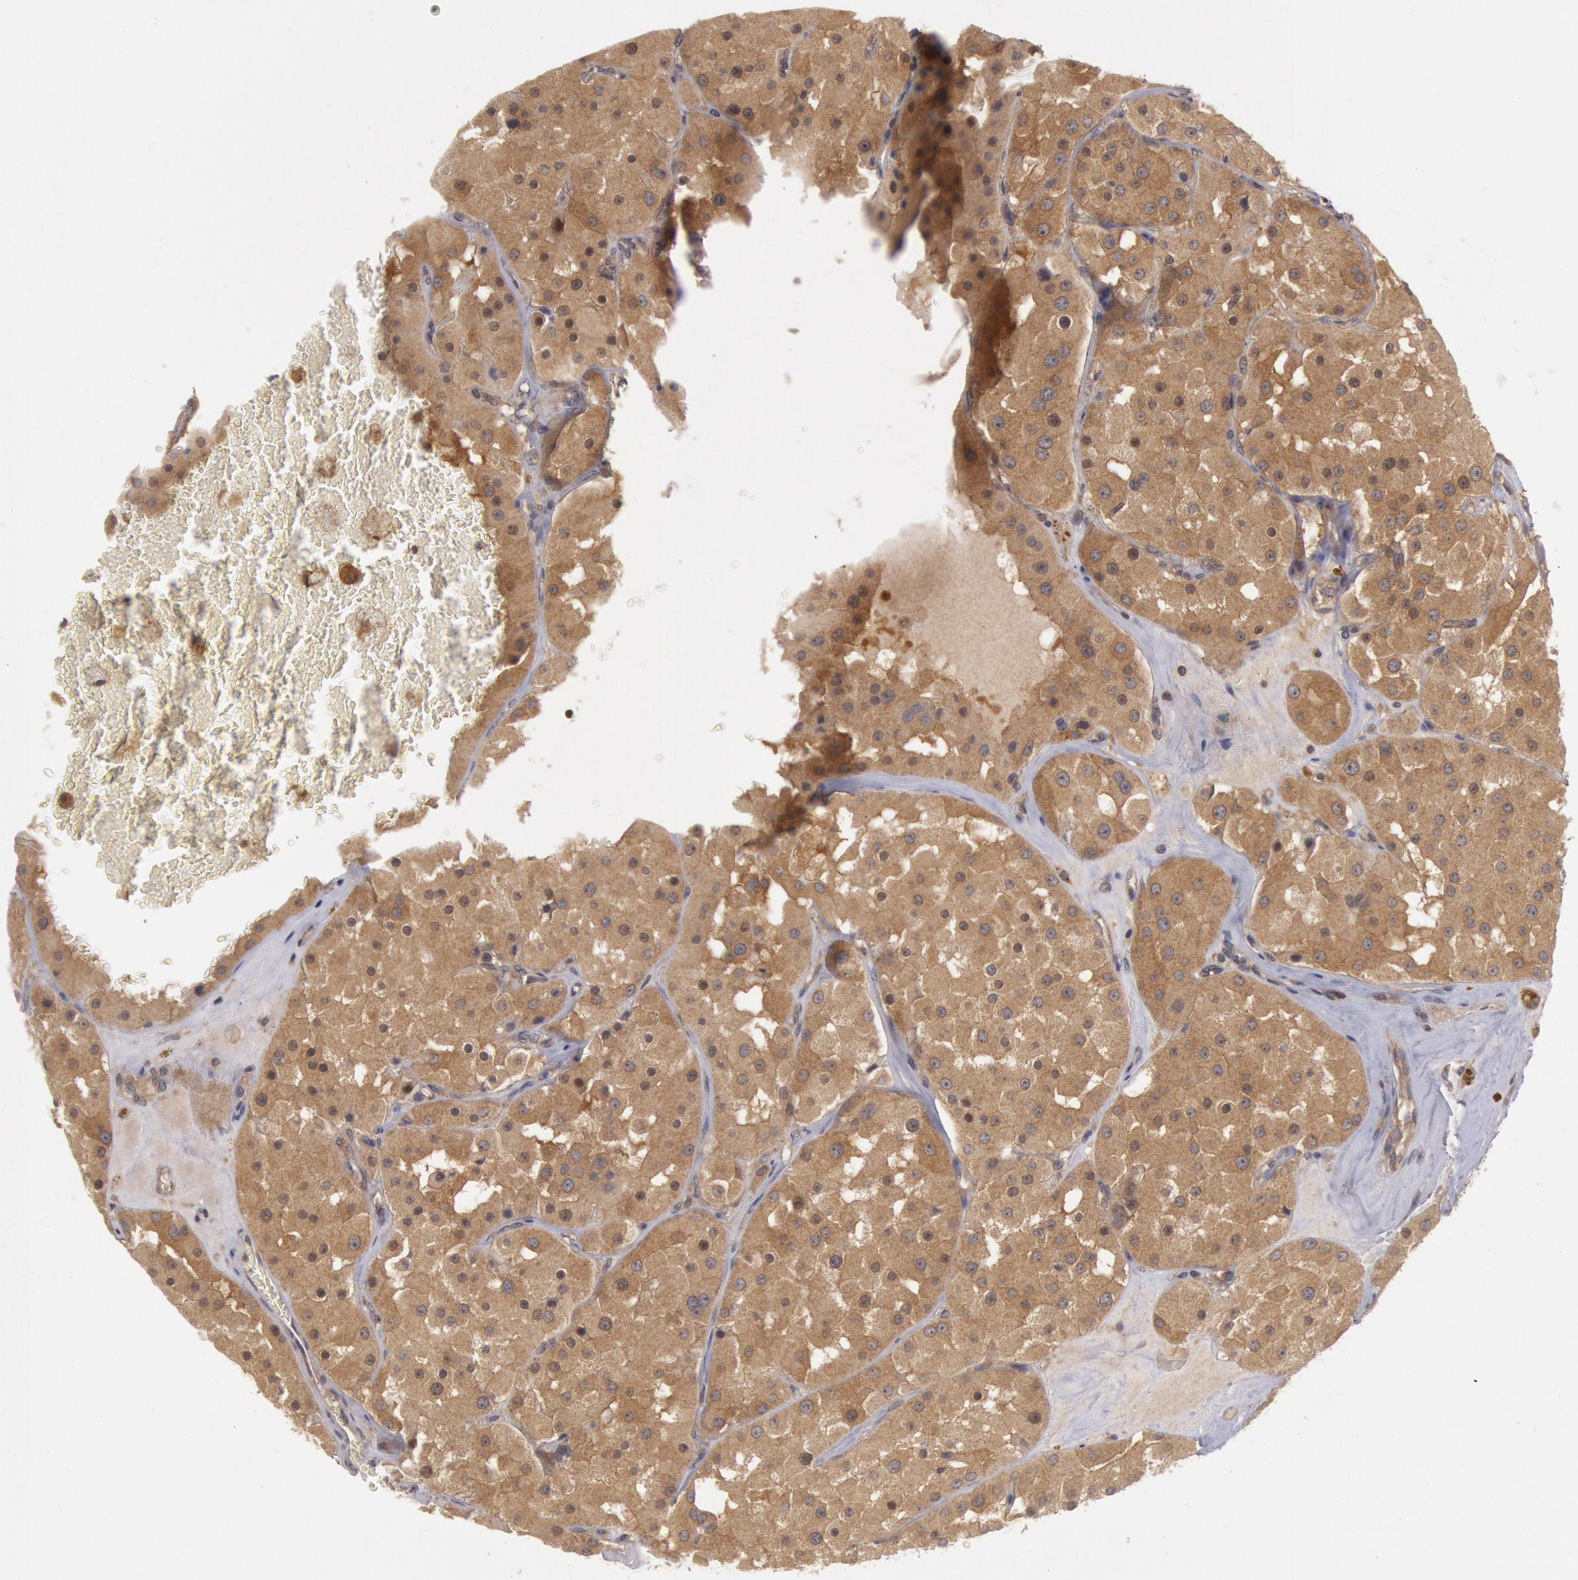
{"staining": {"intensity": "moderate", "quantity": ">75%", "location": "cytoplasmic/membranous"}, "tissue": "renal cancer", "cell_type": "Tumor cells", "image_type": "cancer", "snomed": [{"axis": "morphology", "description": "Adenocarcinoma, uncertain malignant potential"}, {"axis": "topography", "description": "Kidney"}], "caption": "Immunohistochemical staining of renal cancer exhibits moderate cytoplasmic/membranous protein staining in approximately >75% of tumor cells.", "gene": "BRAF", "patient": {"sex": "male", "age": 63}}